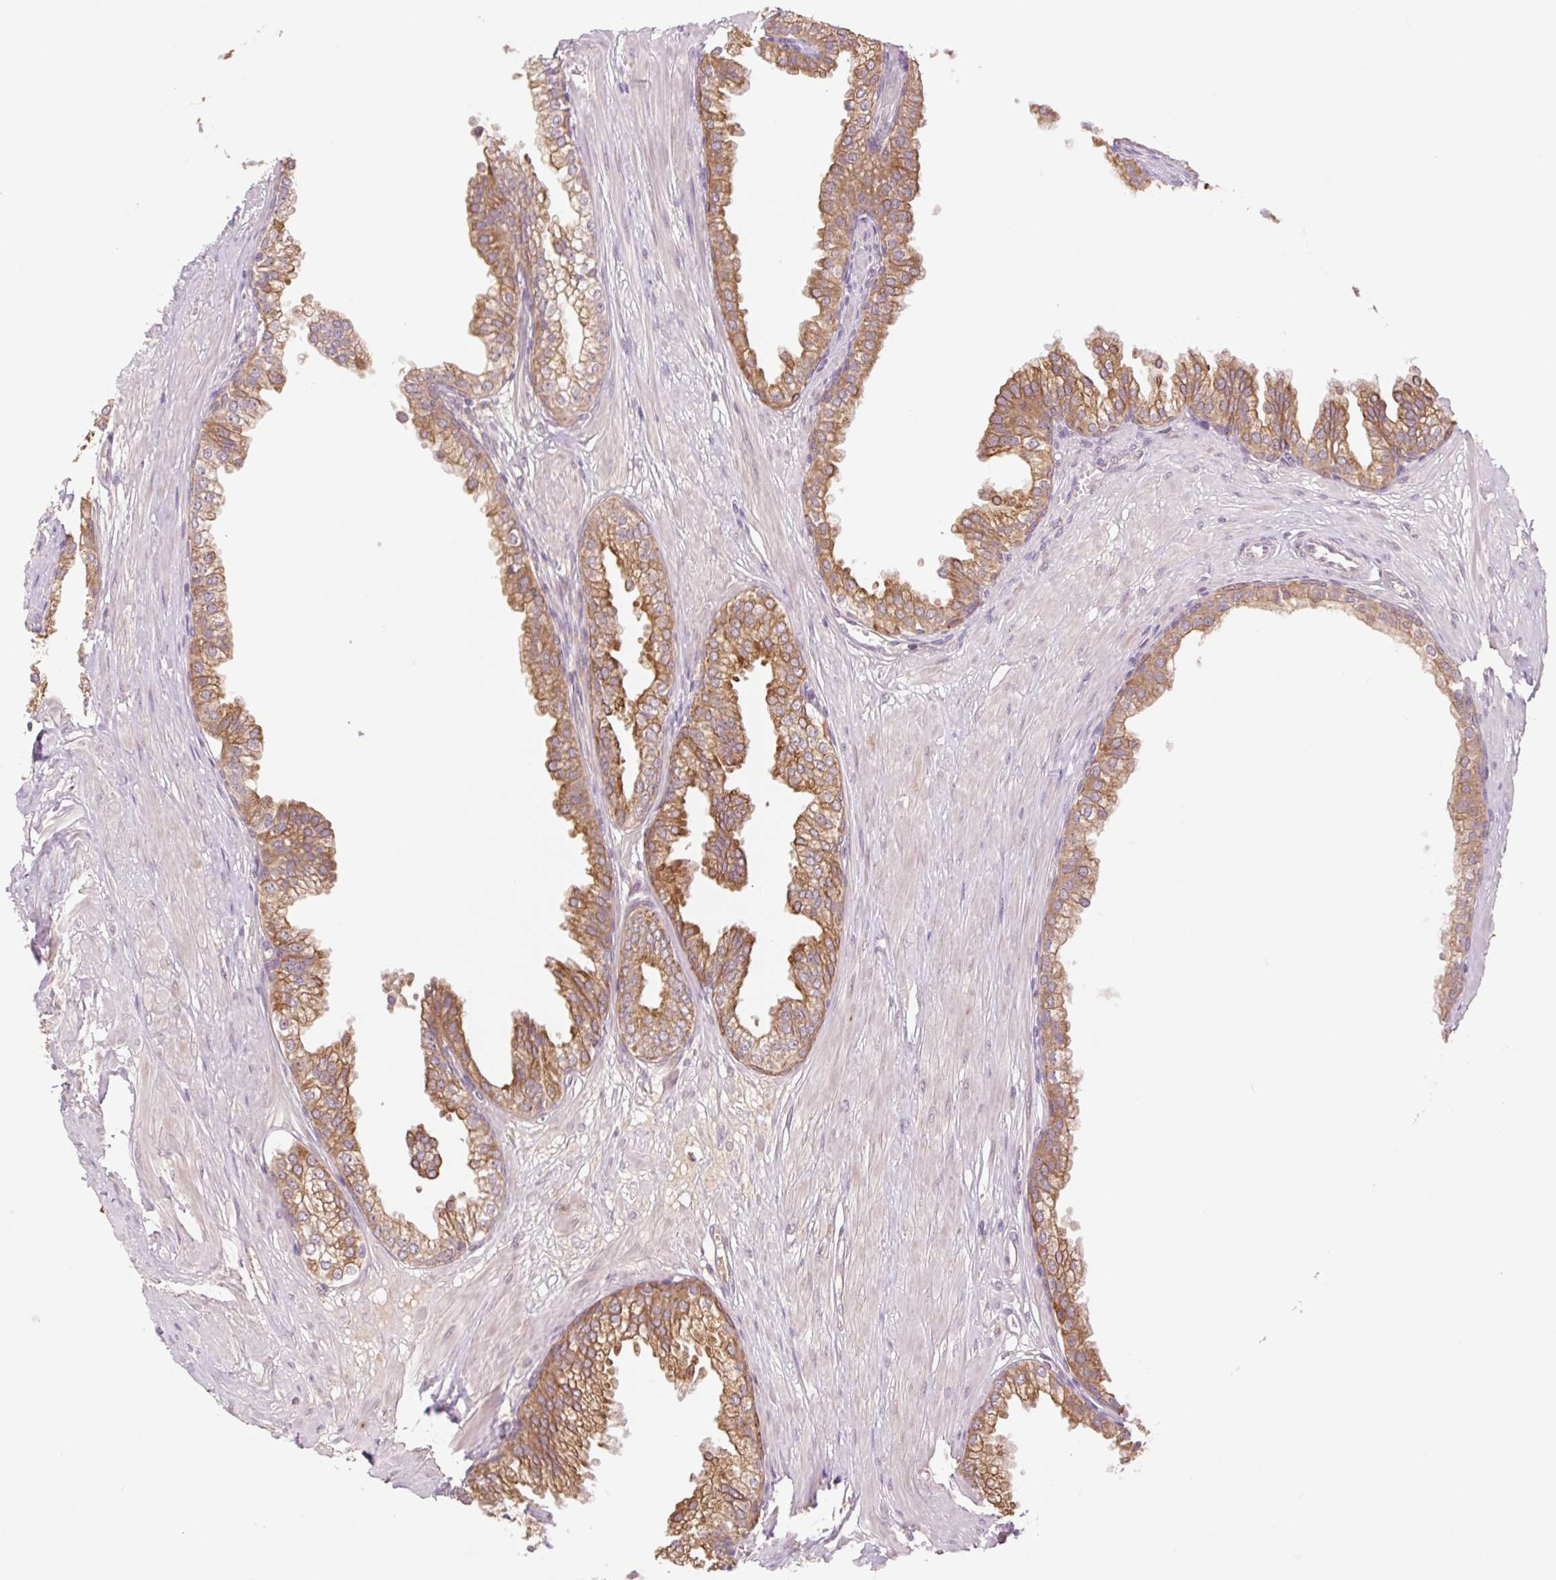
{"staining": {"intensity": "strong", "quantity": ">75%", "location": "cytoplasmic/membranous"}, "tissue": "prostate", "cell_type": "Glandular cells", "image_type": "normal", "snomed": [{"axis": "morphology", "description": "Normal tissue, NOS"}, {"axis": "topography", "description": "Prostate"}, {"axis": "topography", "description": "Peripheral nerve tissue"}], "caption": "IHC (DAB (3,3'-diaminobenzidine)) staining of unremarkable prostate displays strong cytoplasmic/membranous protein expression in approximately >75% of glandular cells.", "gene": "YJU2B", "patient": {"sex": "male", "age": 55}}